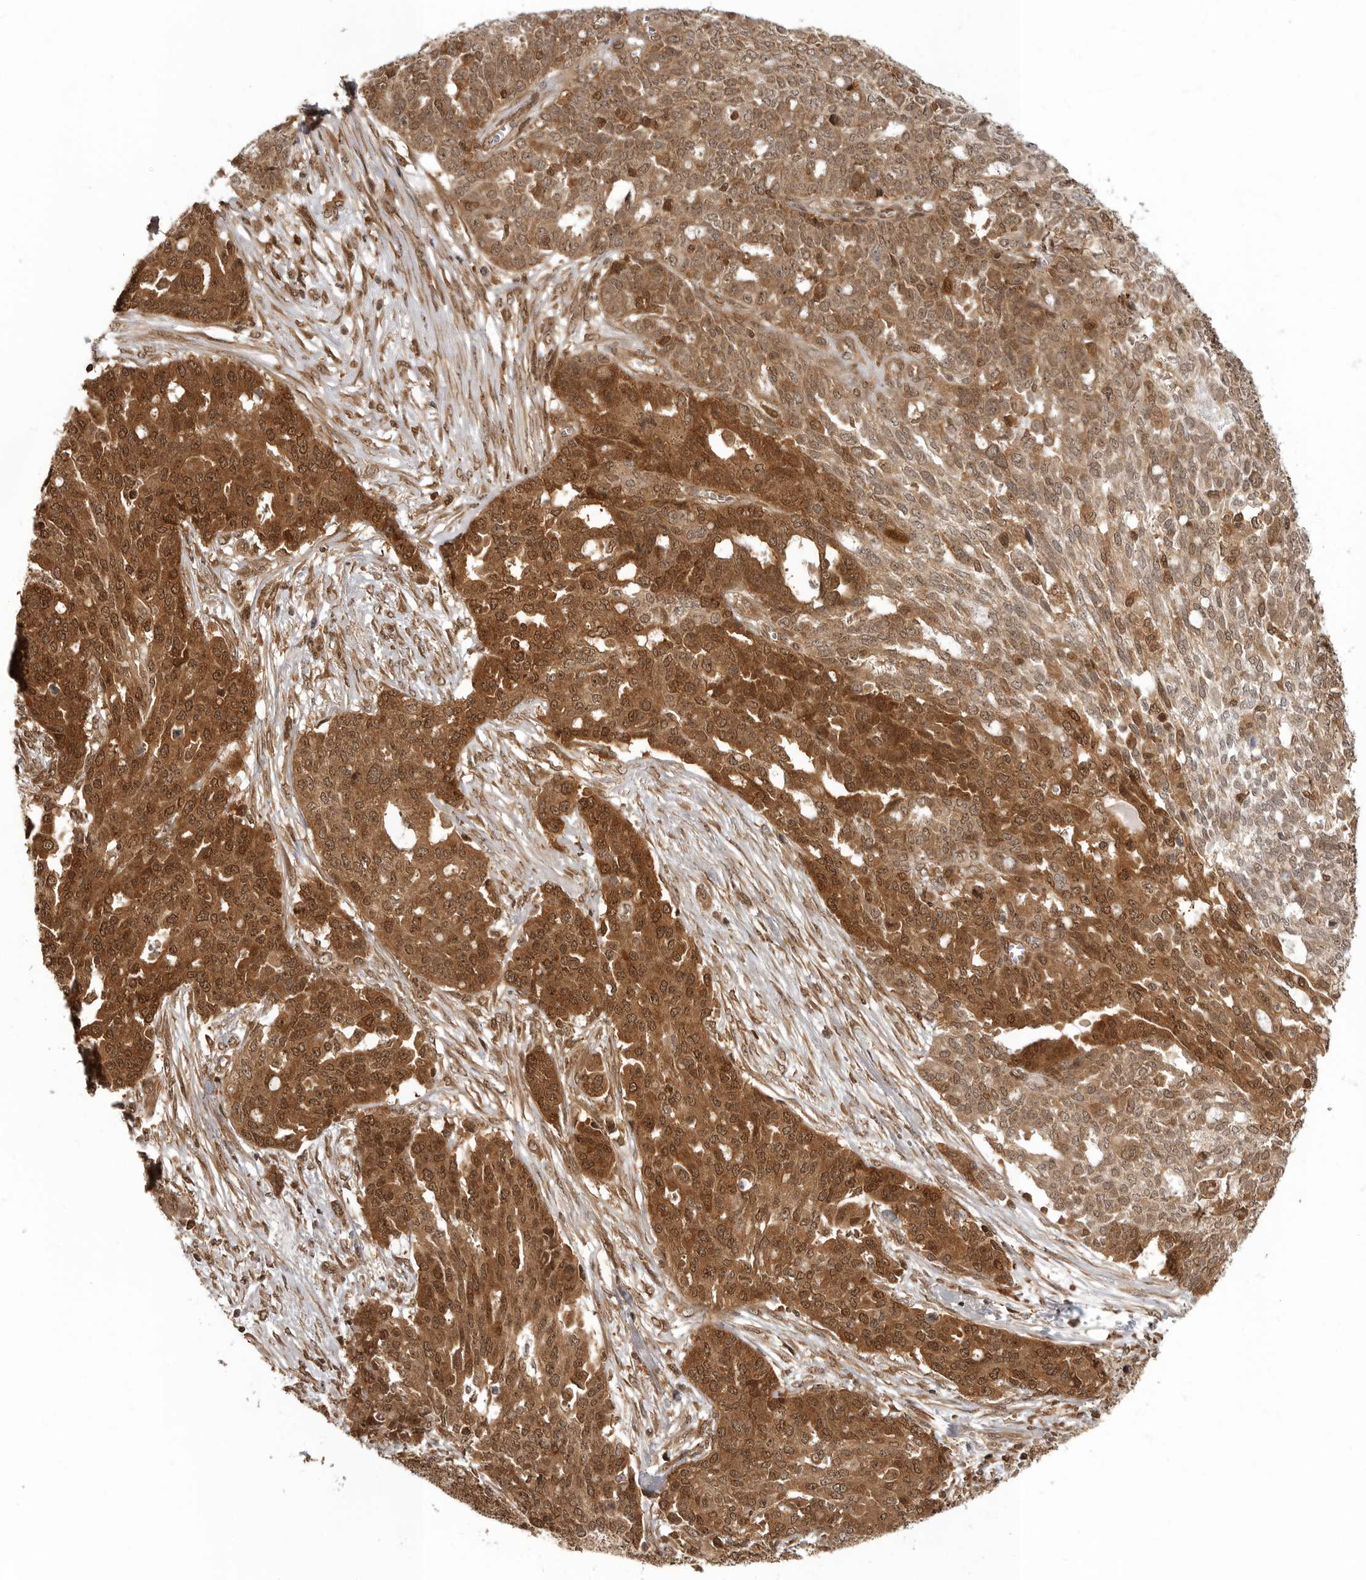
{"staining": {"intensity": "strong", "quantity": ">75%", "location": "cytoplasmic/membranous,nuclear"}, "tissue": "ovarian cancer", "cell_type": "Tumor cells", "image_type": "cancer", "snomed": [{"axis": "morphology", "description": "Cystadenocarcinoma, serous, NOS"}, {"axis": "topography", "description": "Soft tissue"}, {"axis": "topography", "description": "Ovary"}], "caption": "There is high levels of strong cytoplasmic/membranous and nuclear expression in tumor cells of serous cystadenocarcinoma (ovarian), as demonstrated by immunohistochemical staining (brown color).", "gene": "SZRD1", "patient": {"sex": "female", "age": 57}}